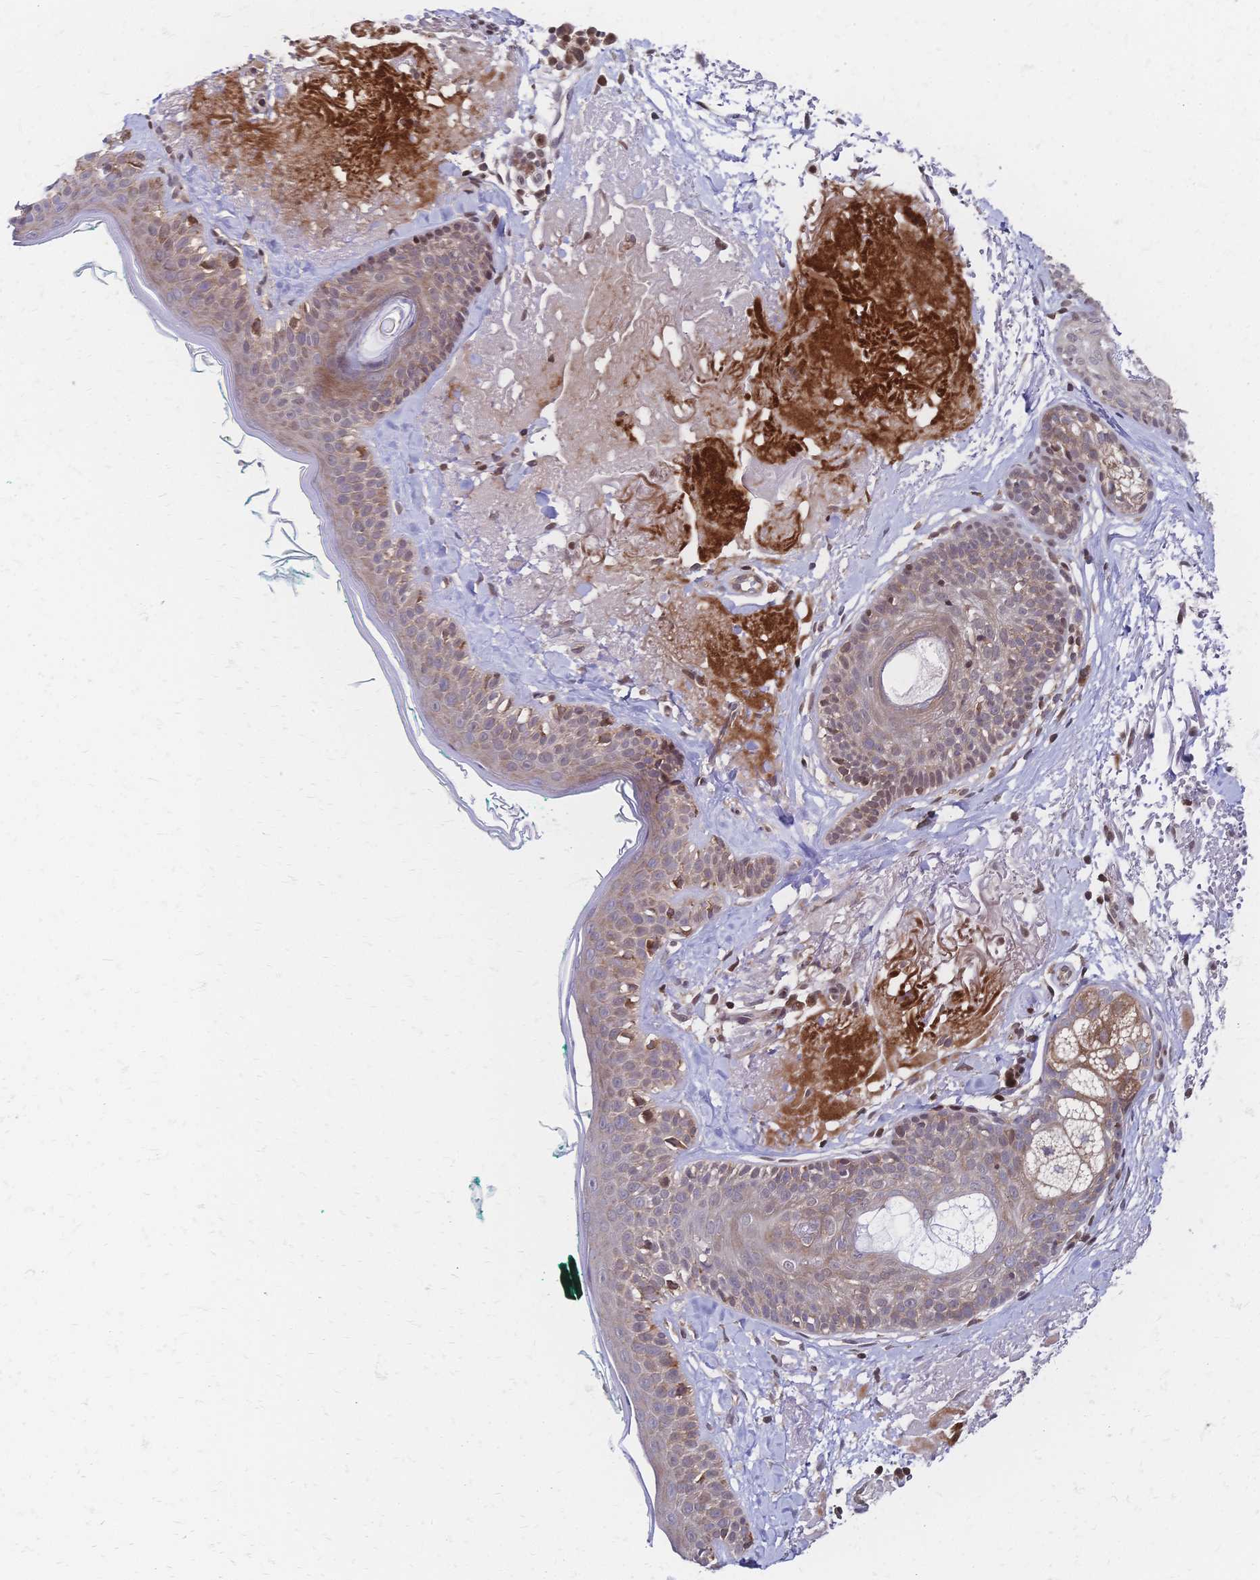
{"staining": {"intensity": "moderate", "quantity": ">75%", "location": "cytoplasmic/membranous,nuclear"}, "tissue": "skin", "cell_type": "Fibroblasts", "image_type": "normal", "snomed": [{"axis": "morphology", "description": "Normal tissue, NOS"}, {"axis": "topography", "description": "Skin"}], "caption": "Unremarkable skin displays moderate cytoplasmic/membranous,nuclear staining in approximately >75% of fibroblasts, visualized by immunohistochemistry.", "gene": "CBX7", "patient": {"sex": "male", "age": 73}}